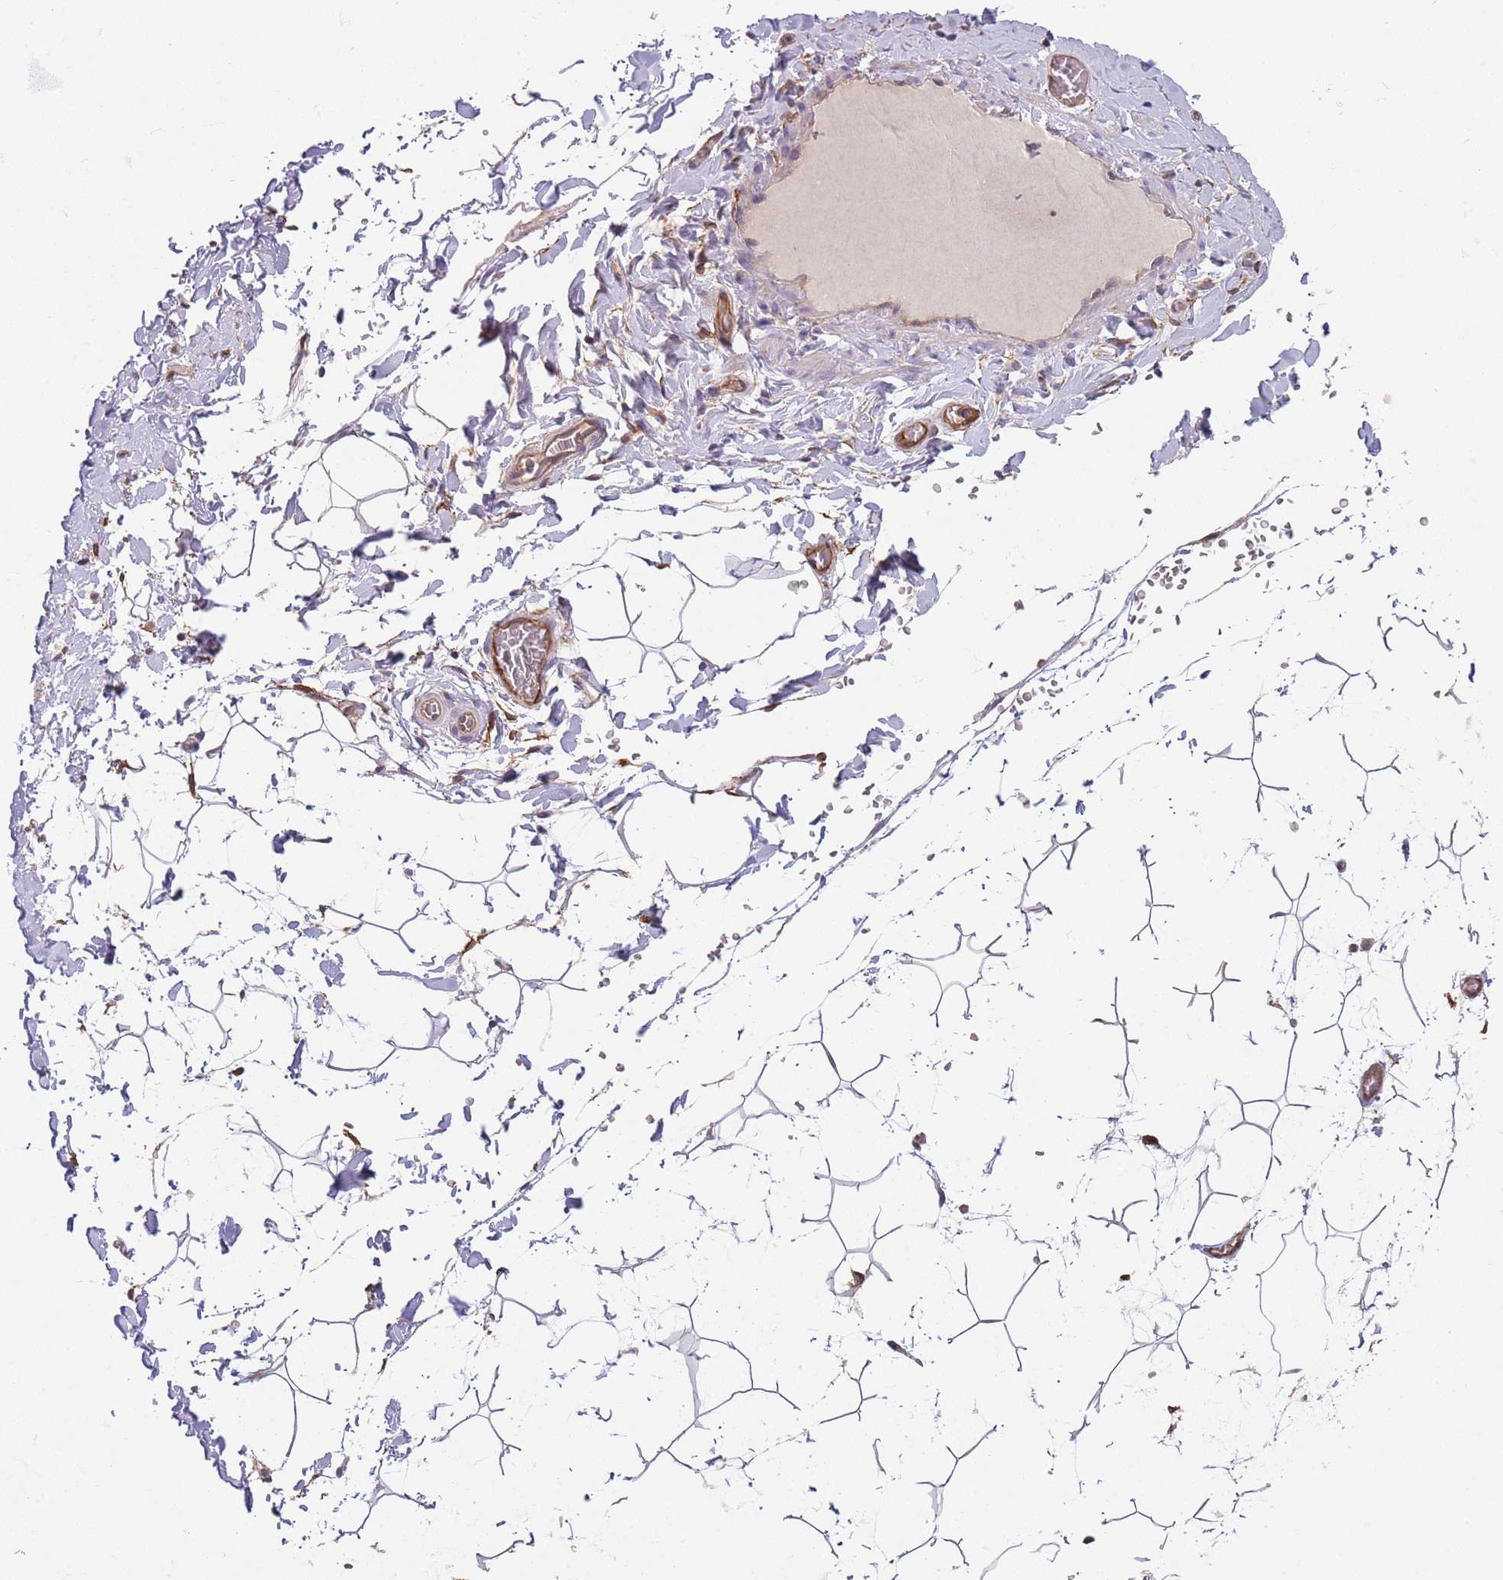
{"staining": {"intensity": "moderate", "quantity": ">75%", "location": "cytoplasmic/membranous"}, "tissue": "adipose tissue", "cell_type": "Adipocytes", "image_type": "normal", "snomed": [{"axis": "morphology", "description": "Normal tissue, NOS"}, {"axis": "topography", "description": "Gallbladder"}, {"axis": "topography", "description": "Peripheral nerve tissue"}], "caption": "High-power microscopy captured an immunohistochemistry micrograph of normal adipose tissue, revealing moderate cytoplasmic/membranous positivity in about >75% of adipocytes.", "gene": "GSDMD", "patient": {"sex": "male", "age": 38}}